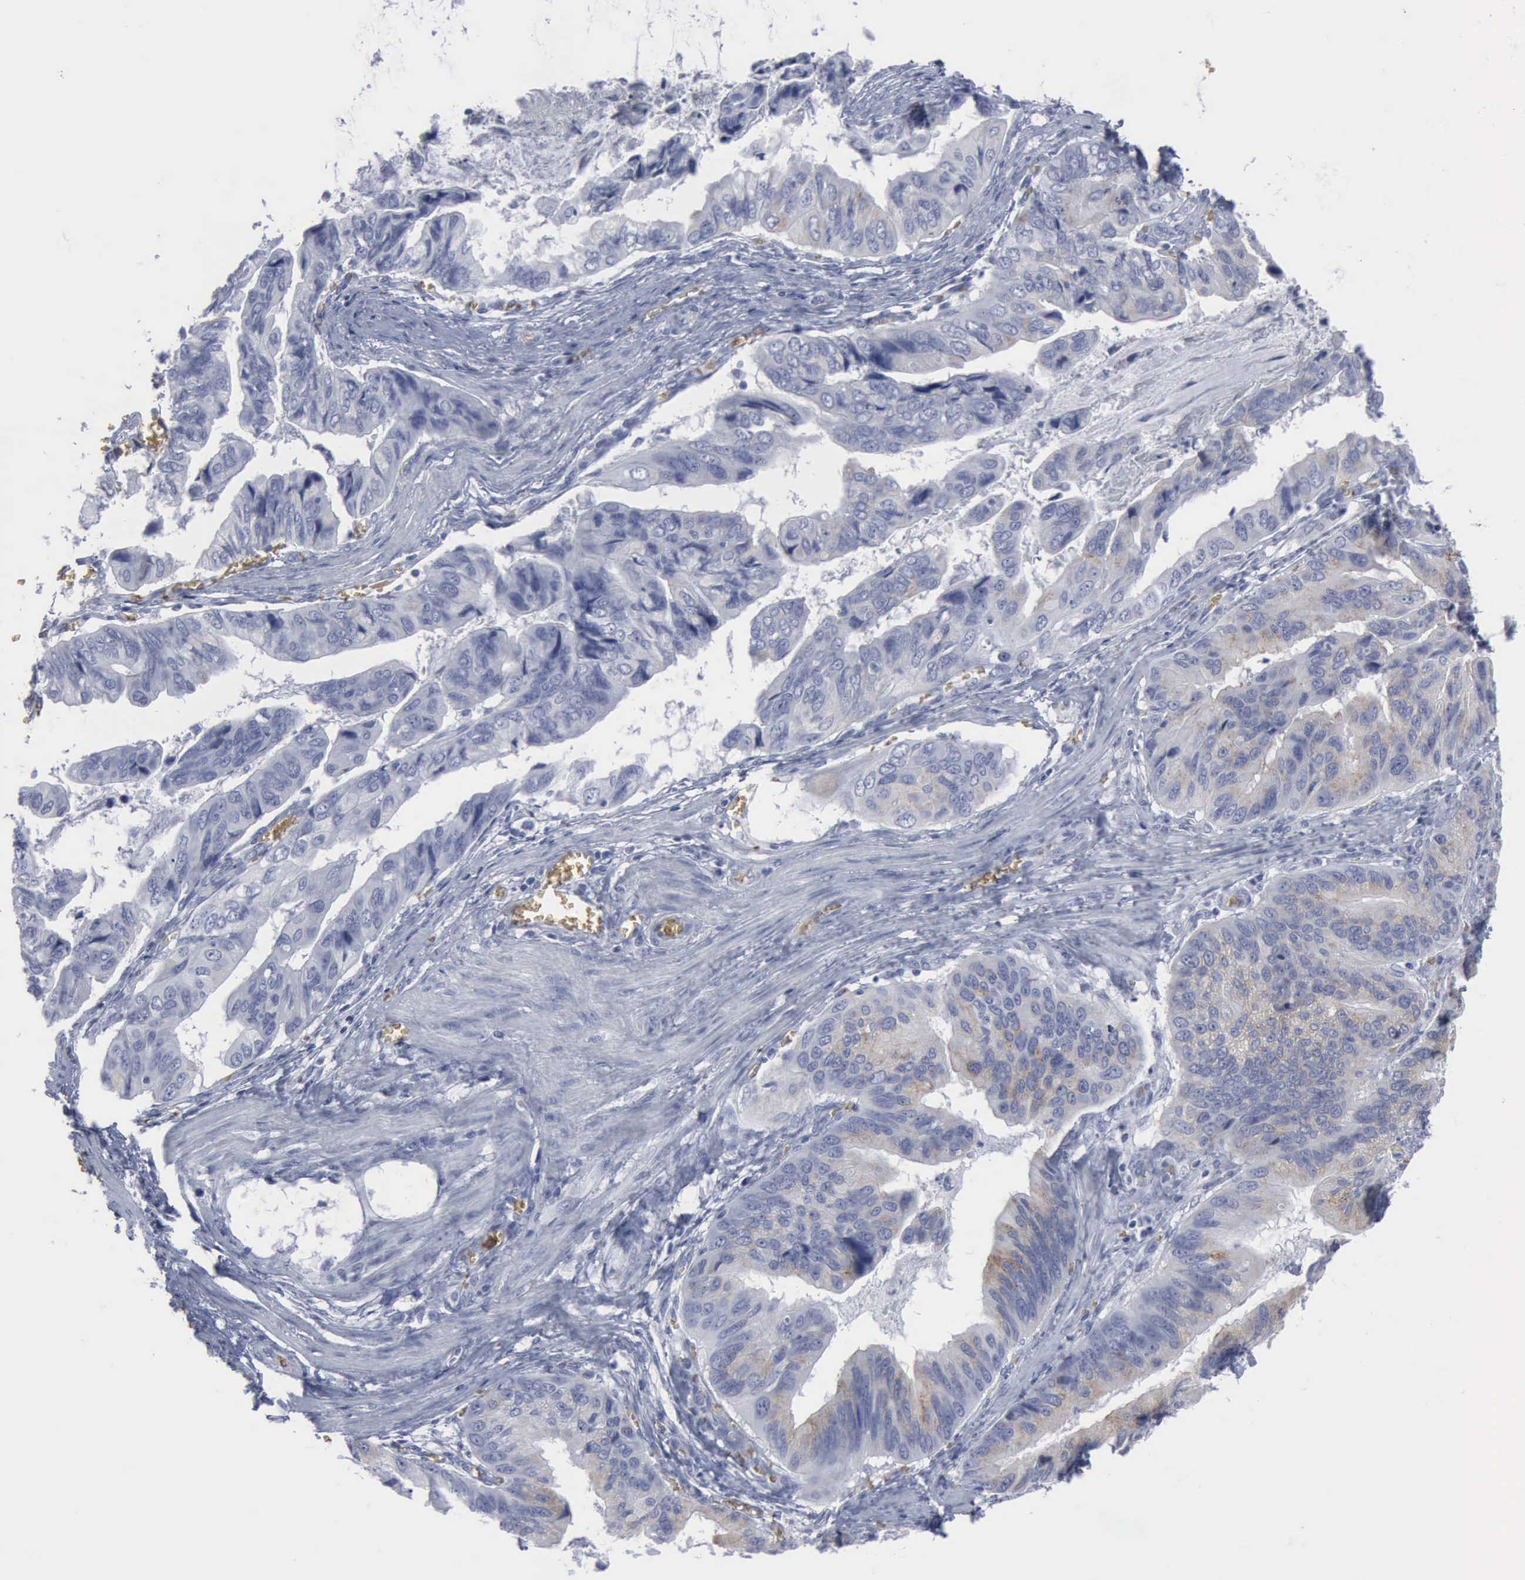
{"staining": {"intensity": "weak", "quantity": "<25%", "location": "cytoplasmic/membranous"}, "tissue": "stomach cancer", "cell_type": "Tumor cells", "image_type": "cancer", "snomed": [{"axis": "morphology", "description": "Adenocarcinoma, NOS"}, {"axis": "topography", "description": "Stomach, upper"}], "caption": "Tumor cells are negative for brown protein staining in adenocarcinoma (stomach).", "gene": "TGFB1", "patient": {"sex": "male", "age": 80}}